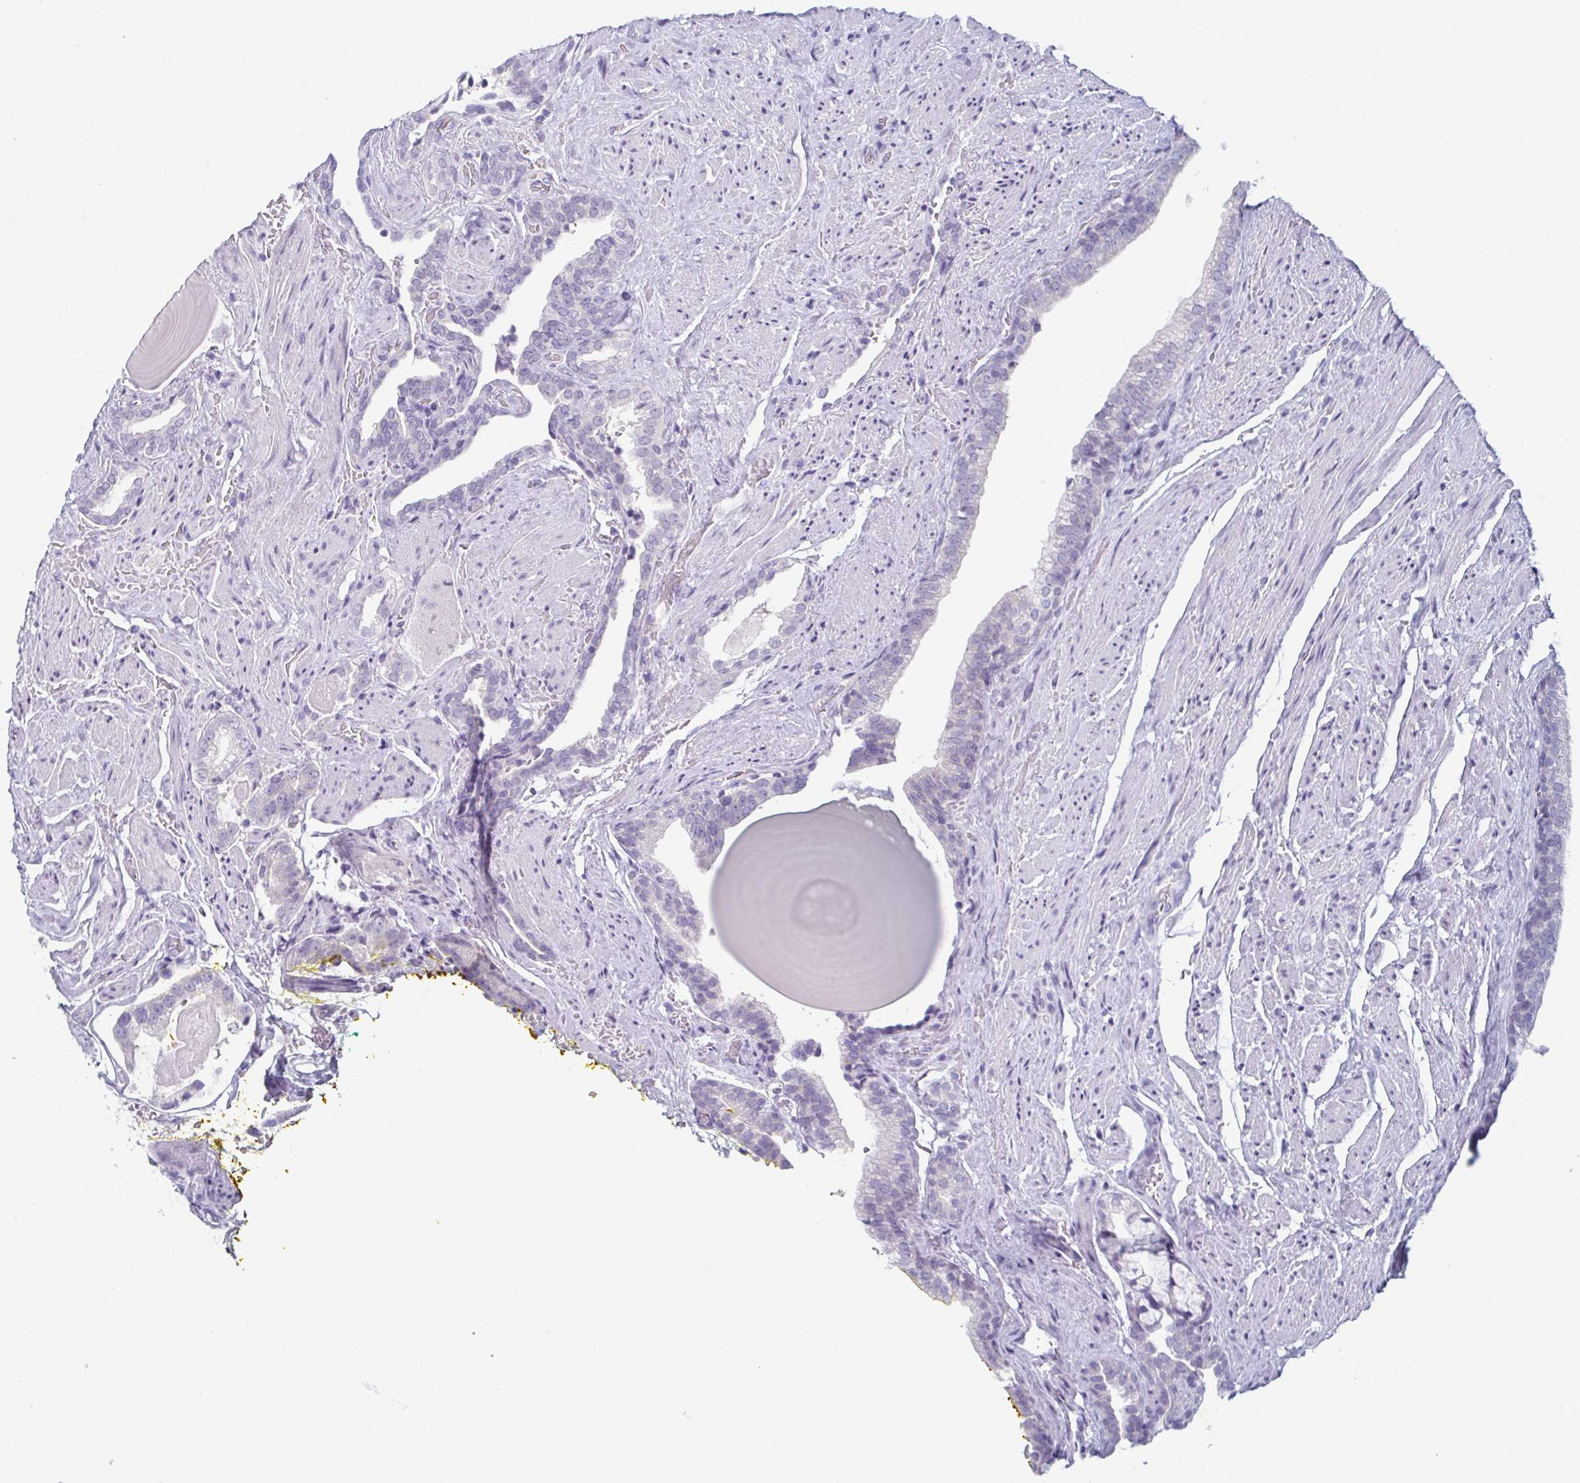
{"staining": {"intensity": "negative", "quantity": "none", "location": "none"}, "tissue": "prostate cancer", "cell_type": "Tumor cells", "image_type": "cancer", "snomed": [{"axis": "morphology", "description": "Adenocarcinoma, High grade"}, {"axis": "topography", "description": "Prostate"}], "caption": "Tumor cells show no significant protein positivity in prostate cancer (adenocarcinoma (high-grade)).", "gene": "ENKUR", "patient": {"sex": "male", "age": 65}}